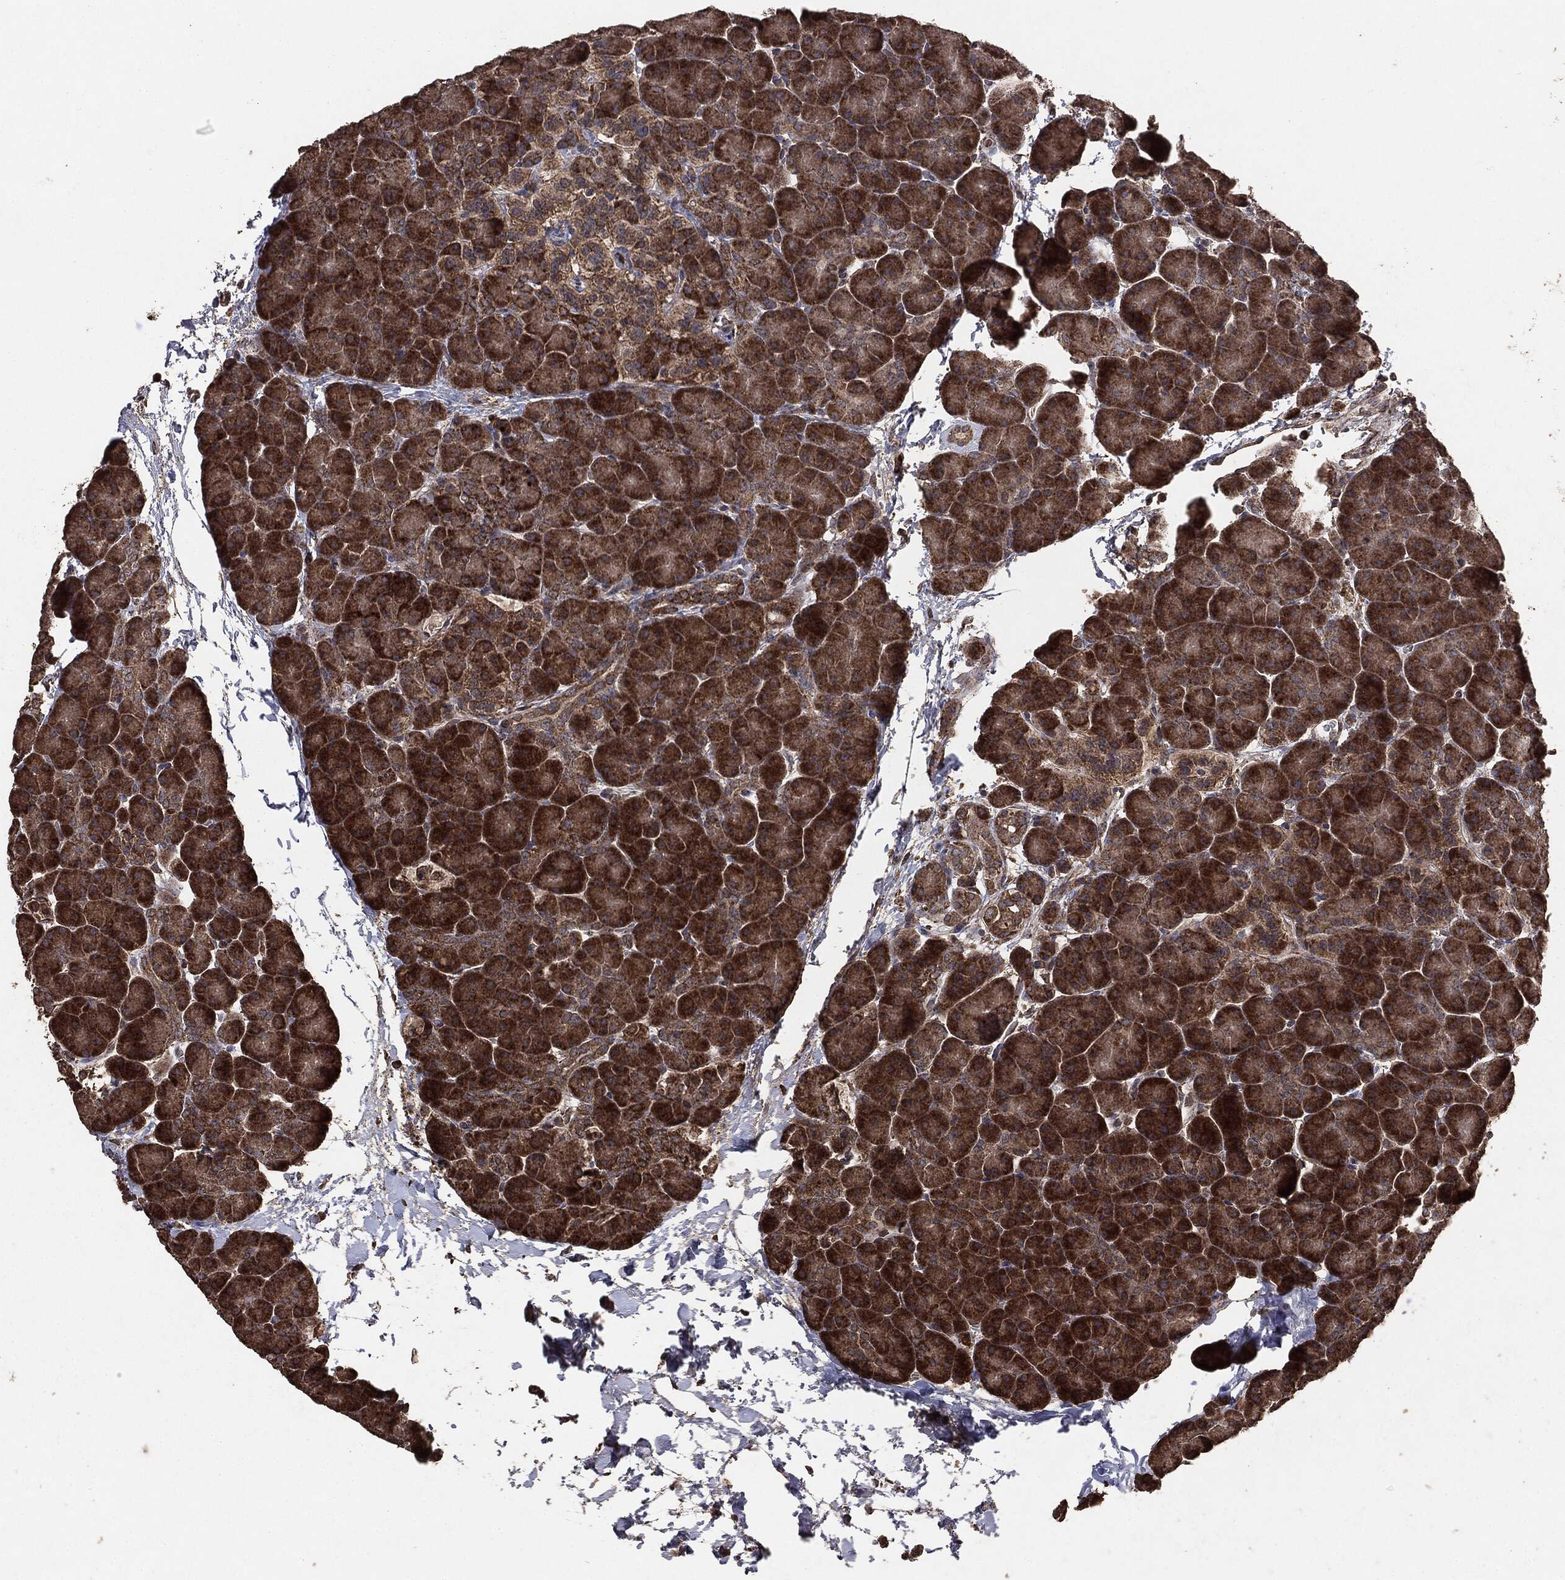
{"staining": {"intensity": "strong", "quantity": ">75%", "location": "cytoplasmic/membranous"}, "tissue": "pancreas", "cell_type": "Exocrine glandular cells", "image_type": "normal", "snomed": [{"axis": "morphology", "description": "Normal tissue, NOS"}, {"axis": "topography", "description": "Pancreas"}], "caption": "About >75% of exocrine glandular cells in normal human pancreas display strong cytoplasmic/membranous protein positivity as visualized by brown immunohistochemical staining.", "gene": "MTOR", "patient": {"sex": "female", "age": 44}}